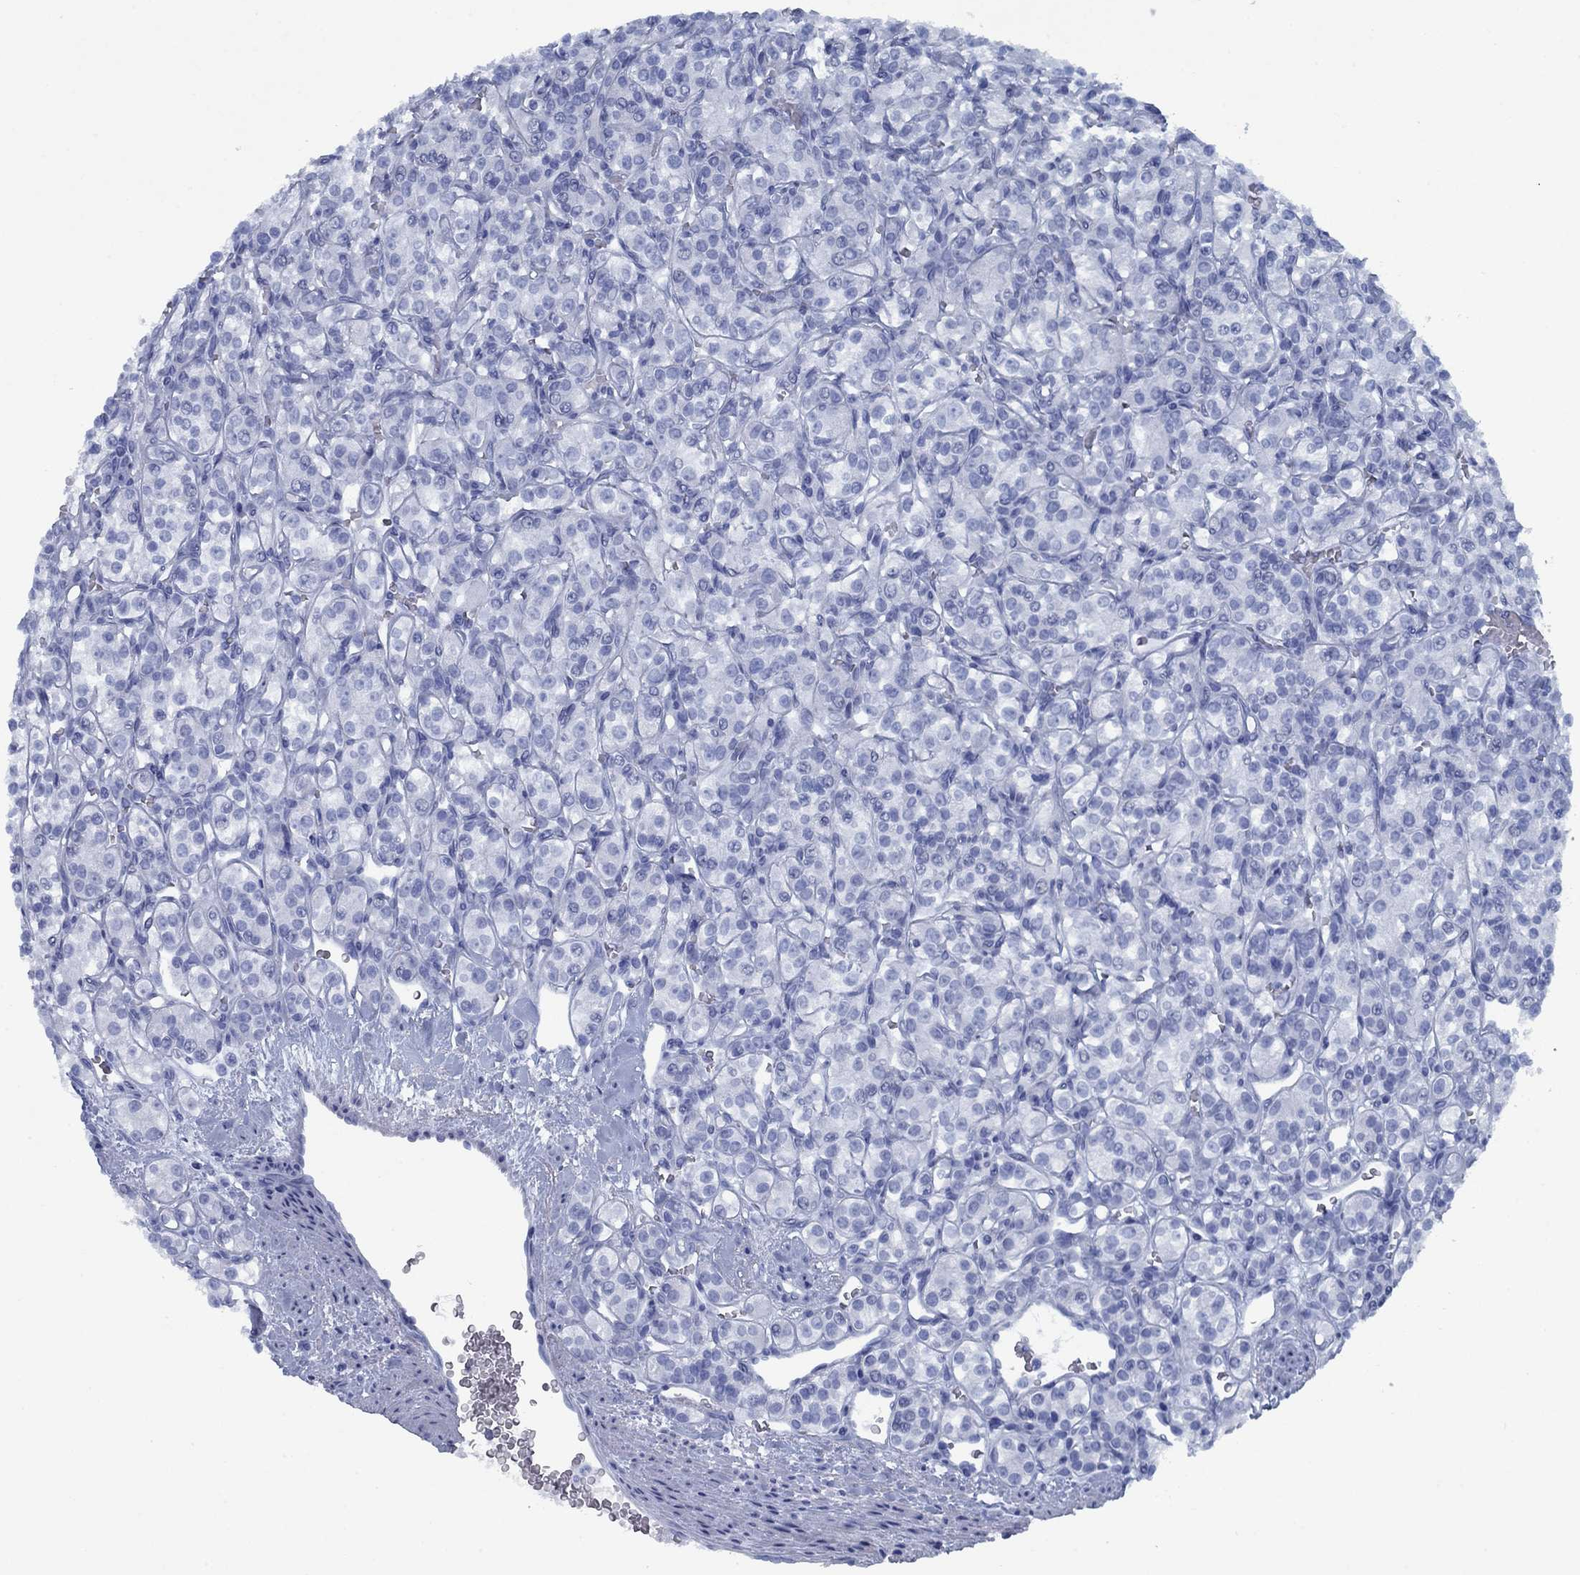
{"staining": {"intensity": "negative", "quantity": "none", "location": "none"}, "tissue": "renal cancer", "cell_type": "Tumor cells", "image_type": "cancer", "snomed": [{"axis": "morphology", "description": "Adenocarcinoma, NOS"}, {"axis": "topography", "description": "Kidney"}], "caption": "An immunohistochemistry (IHC) histopathology image of adenocarcinoma (renal) is shown. There is no staining in tumor cells of adenocarcinoma (renal).", "gene": "PNMA8A", "patient": {"sex": "male", "age": 77}}